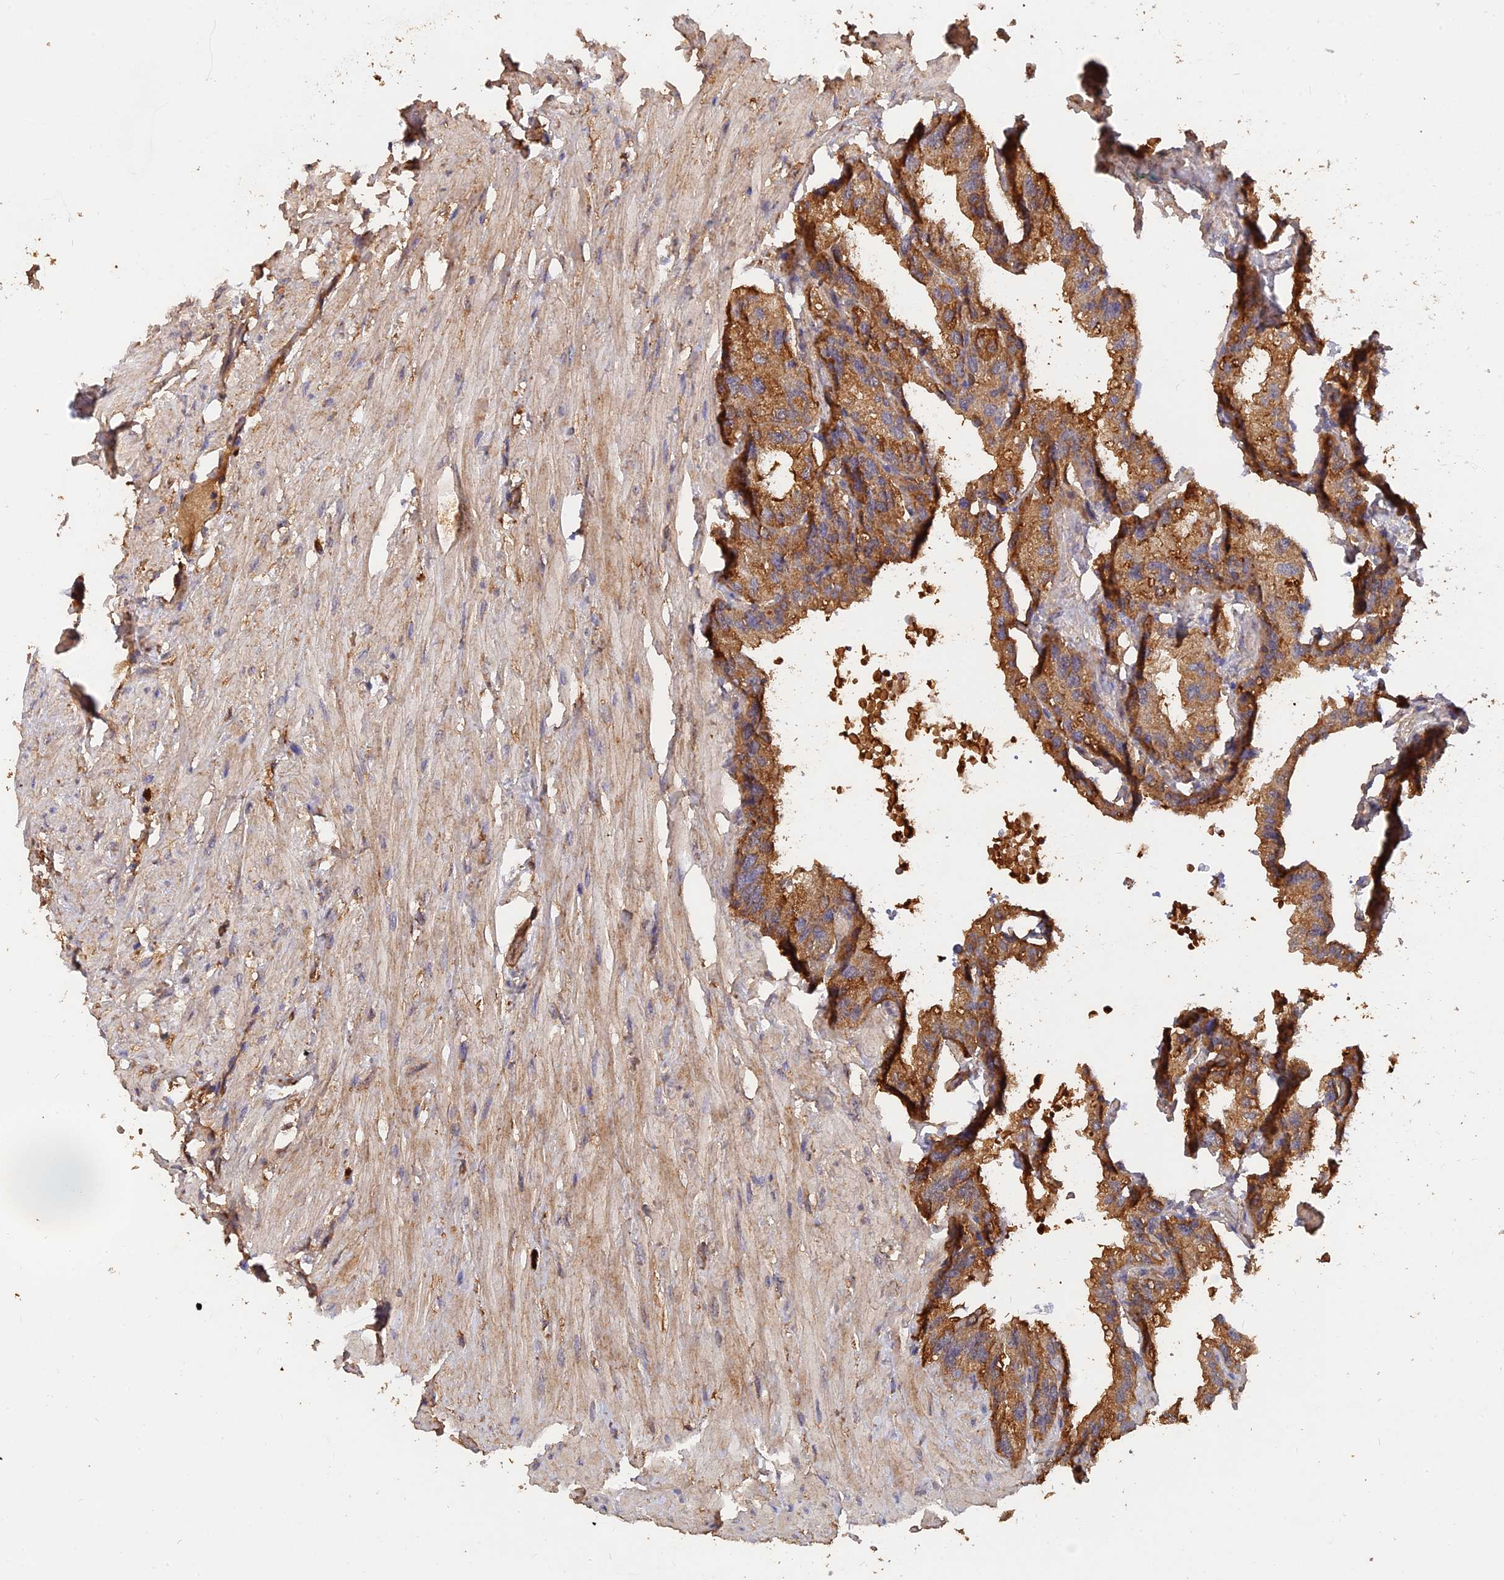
{"staining": {"intensity": "moderate", "quantity": ">75%", "location": "cytoplasmic/membranous"}, "tissue": "seminal vesicle", "cell_type": "Glandular cells", "image_type": "normal", "snomed": [{"axis": "morphology", "description": "Normal tissue, NOS"}, {"axis": "topography", "description": "Seminal veicle"}], "caption": "Immunohistochemistry micrograph of benign human seminal vesicle stained for a protein (brown), which exhibits medium levels of moderate cytoplasmic/membranous expression in approximately >75% of glandular cells.", "gene": "SLC38A11", "patient": {"sex": "male", "age": 68}}